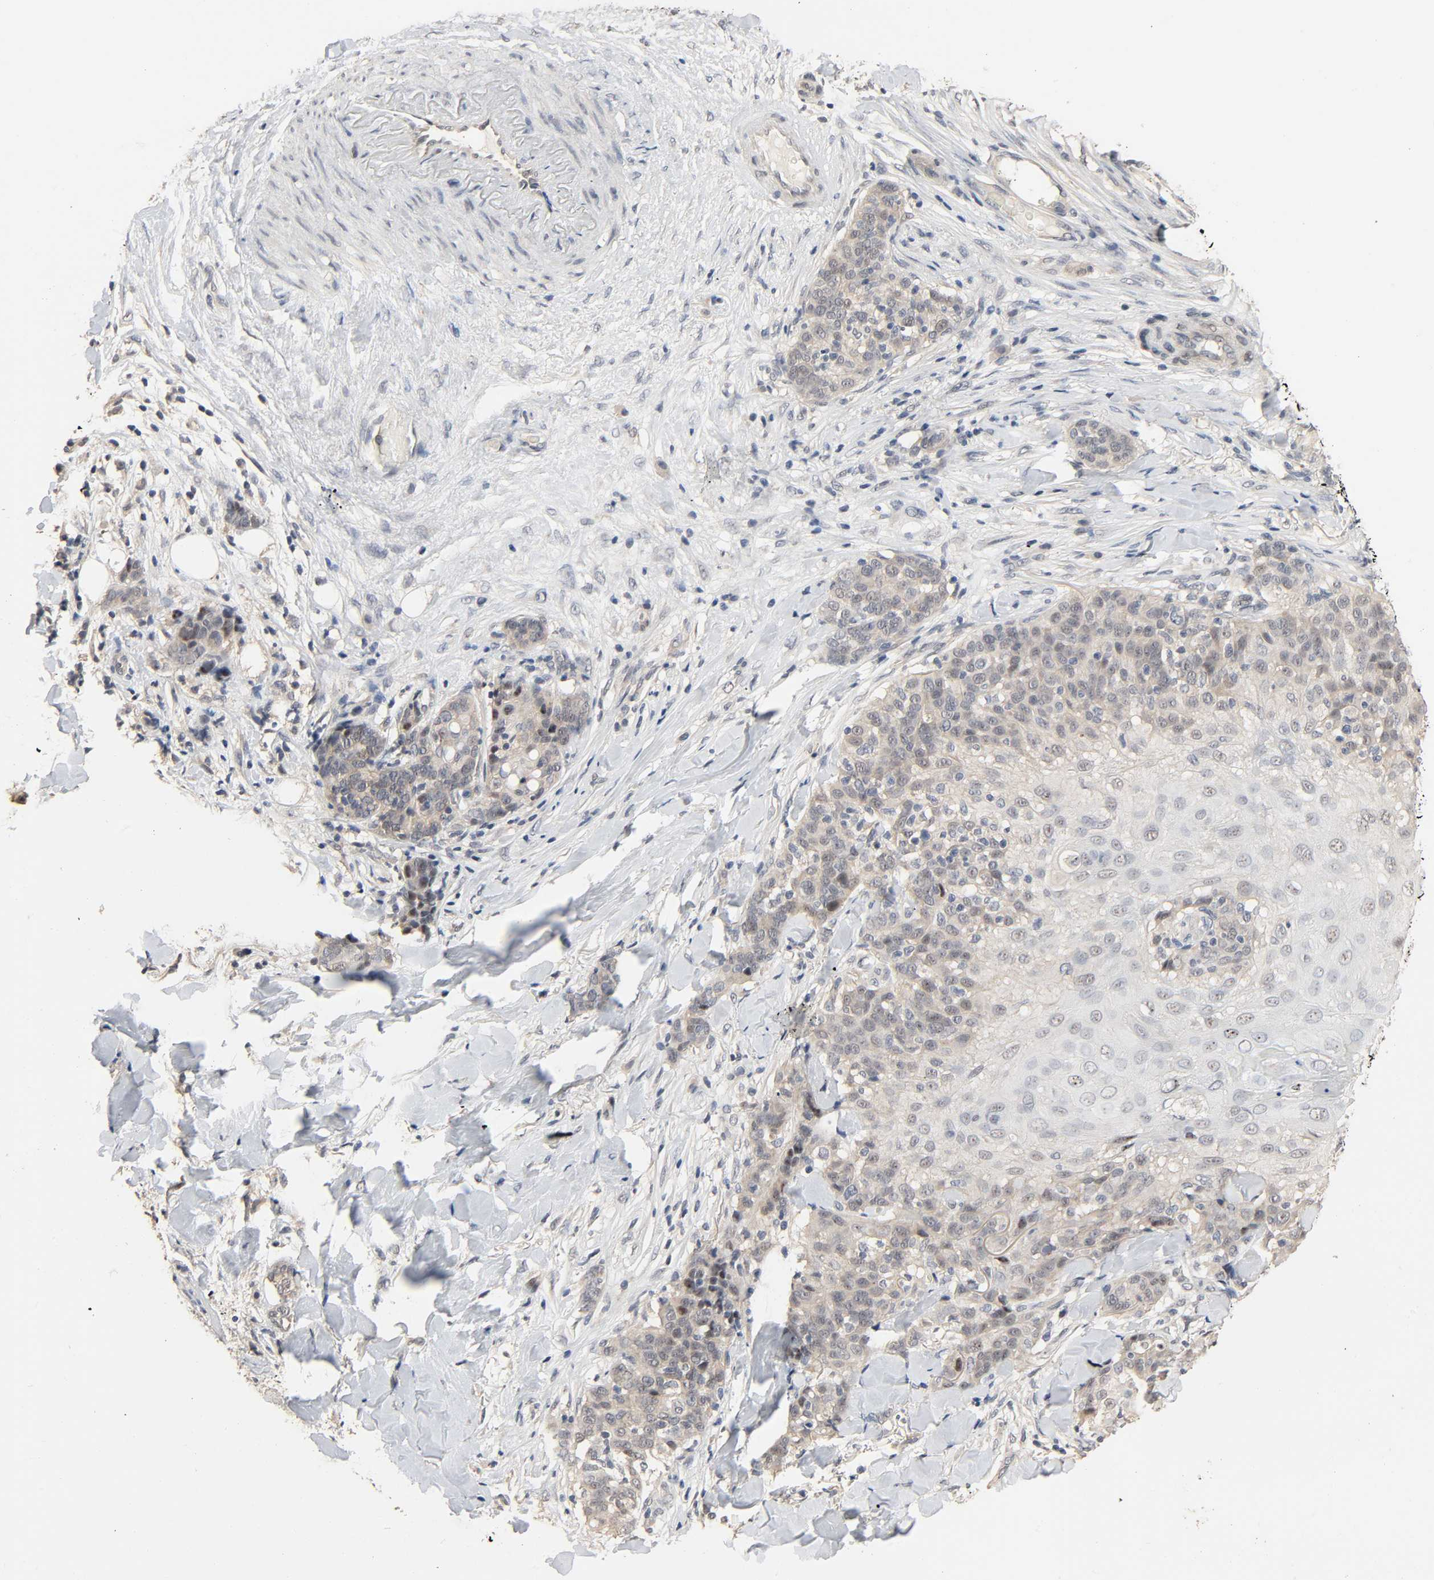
{"staining": {"intensity": "moderate", "quantity": "<25%", "location": "cytoplasmic/membranous"}, "tissue": "skin cancer", "cell_type": "Tumor cells", "image_type": "cancer", "snomed": [{"axis": "morphology", "description": "Normal tissue, NOS"}, {"axis": "morphology", "description": "Squamous cell carcinoma, NOS"}, {"axis": "topography", "description": "Skin"}], "caption": "Moderate cytoplasmic/membranous expression is appreciated in about <25% of tumor cells in skin cancer.", "gene": "MAGEA8", "patient": {"sex": "female", "age": 83}}